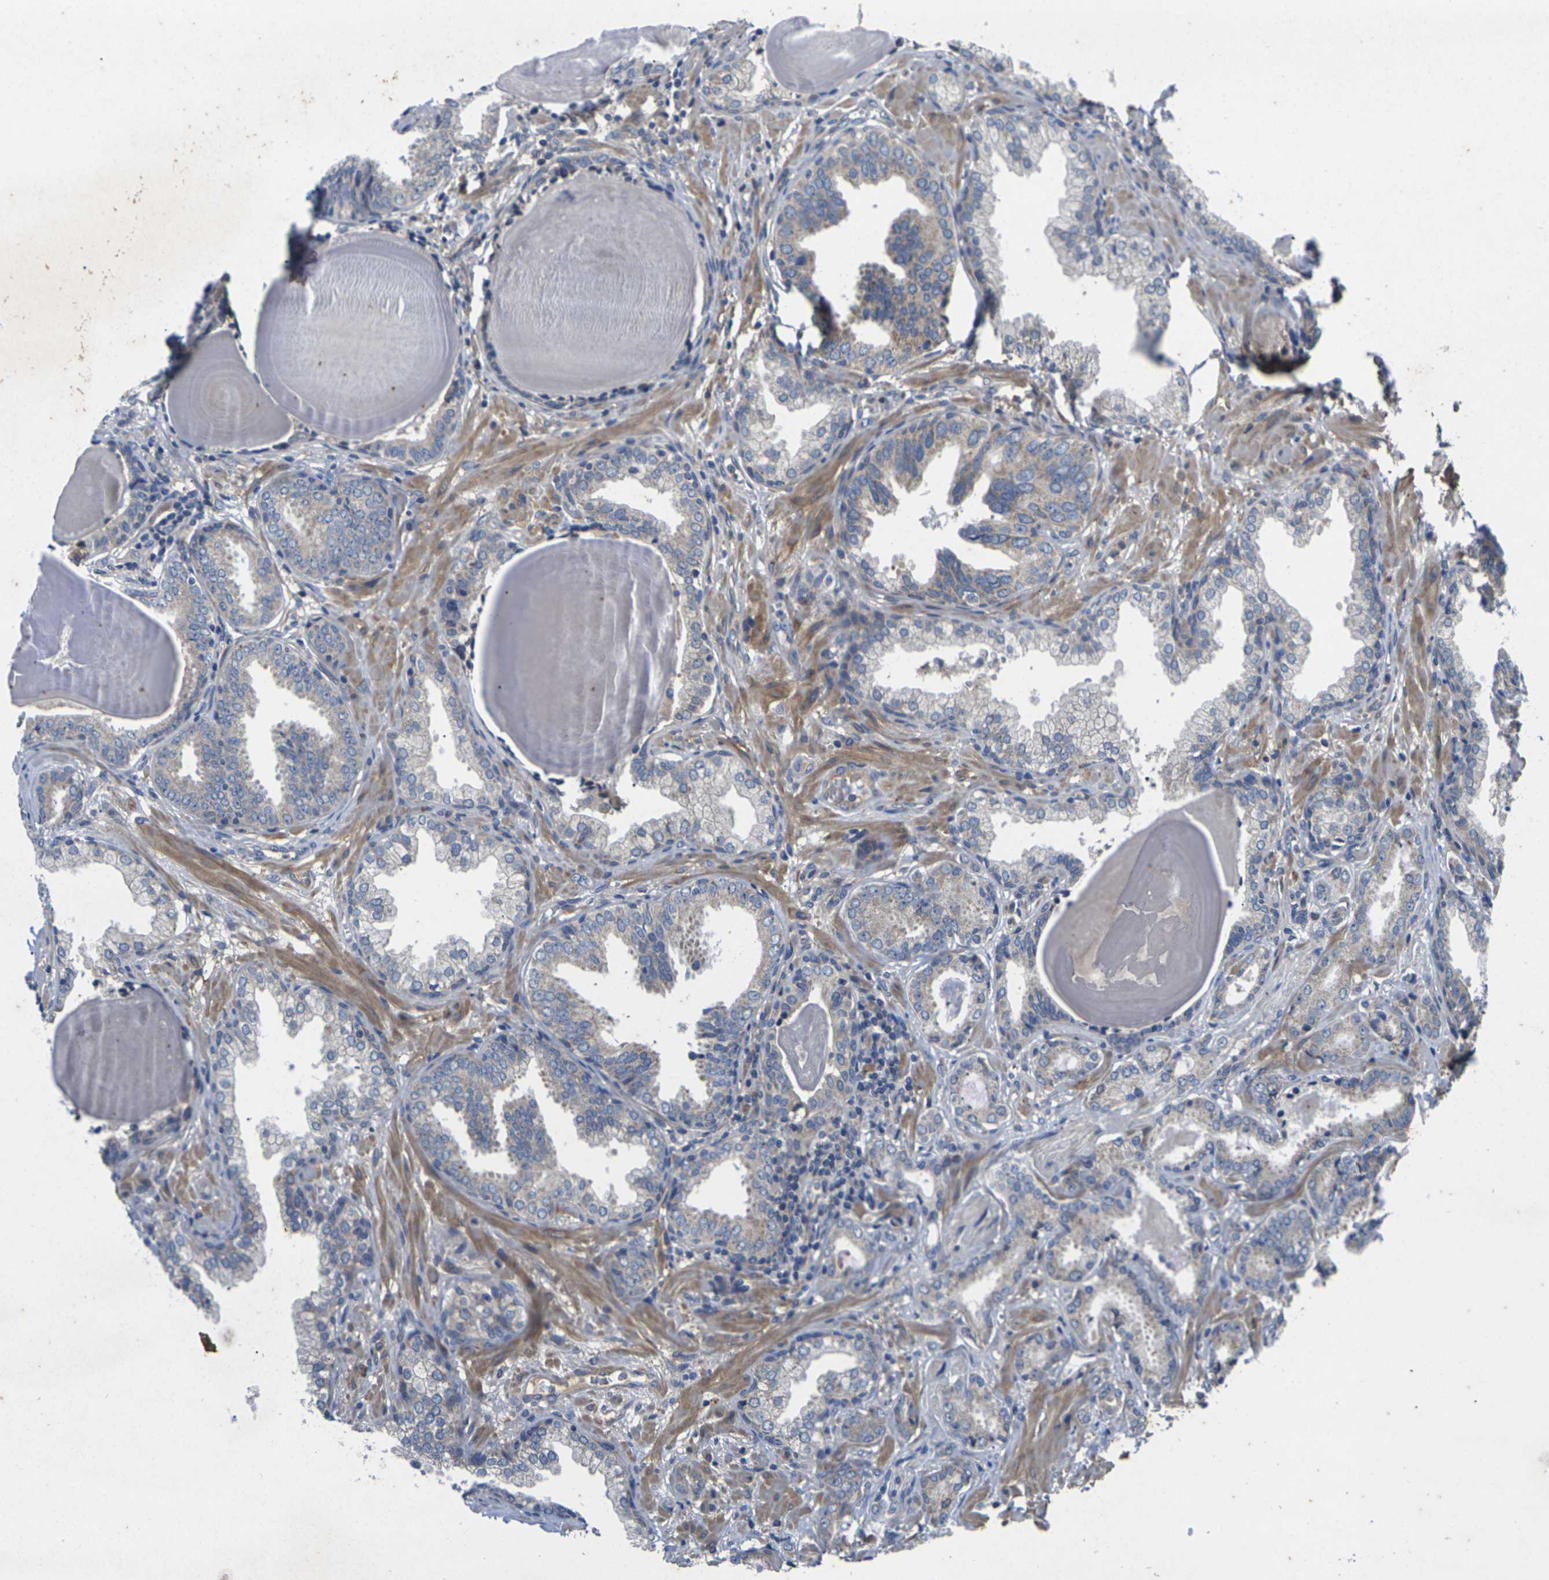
{"staining": {"intensity": "weak", "quantity": "<25%", "location": "cytoplasmic/membranous"}, "tissue": "prostate cancer", "cell_type": "Tumor cells", "image_type": "cancer", "snomed": [{"axis": "morphology", "description": "Adenocarcinoma, Low grade"}, {"axis": "topography", "description": "Prostate"}], "caption": "Micrograph shows no protein staining in tumor cells of prostate cancer (low-grade adenocarcinoma) tissue. (DAB immunohistochemistry with hematoxylin counter stain).", "gene": "KIF1B", "patient": {"sex": "male", "age": 53}}